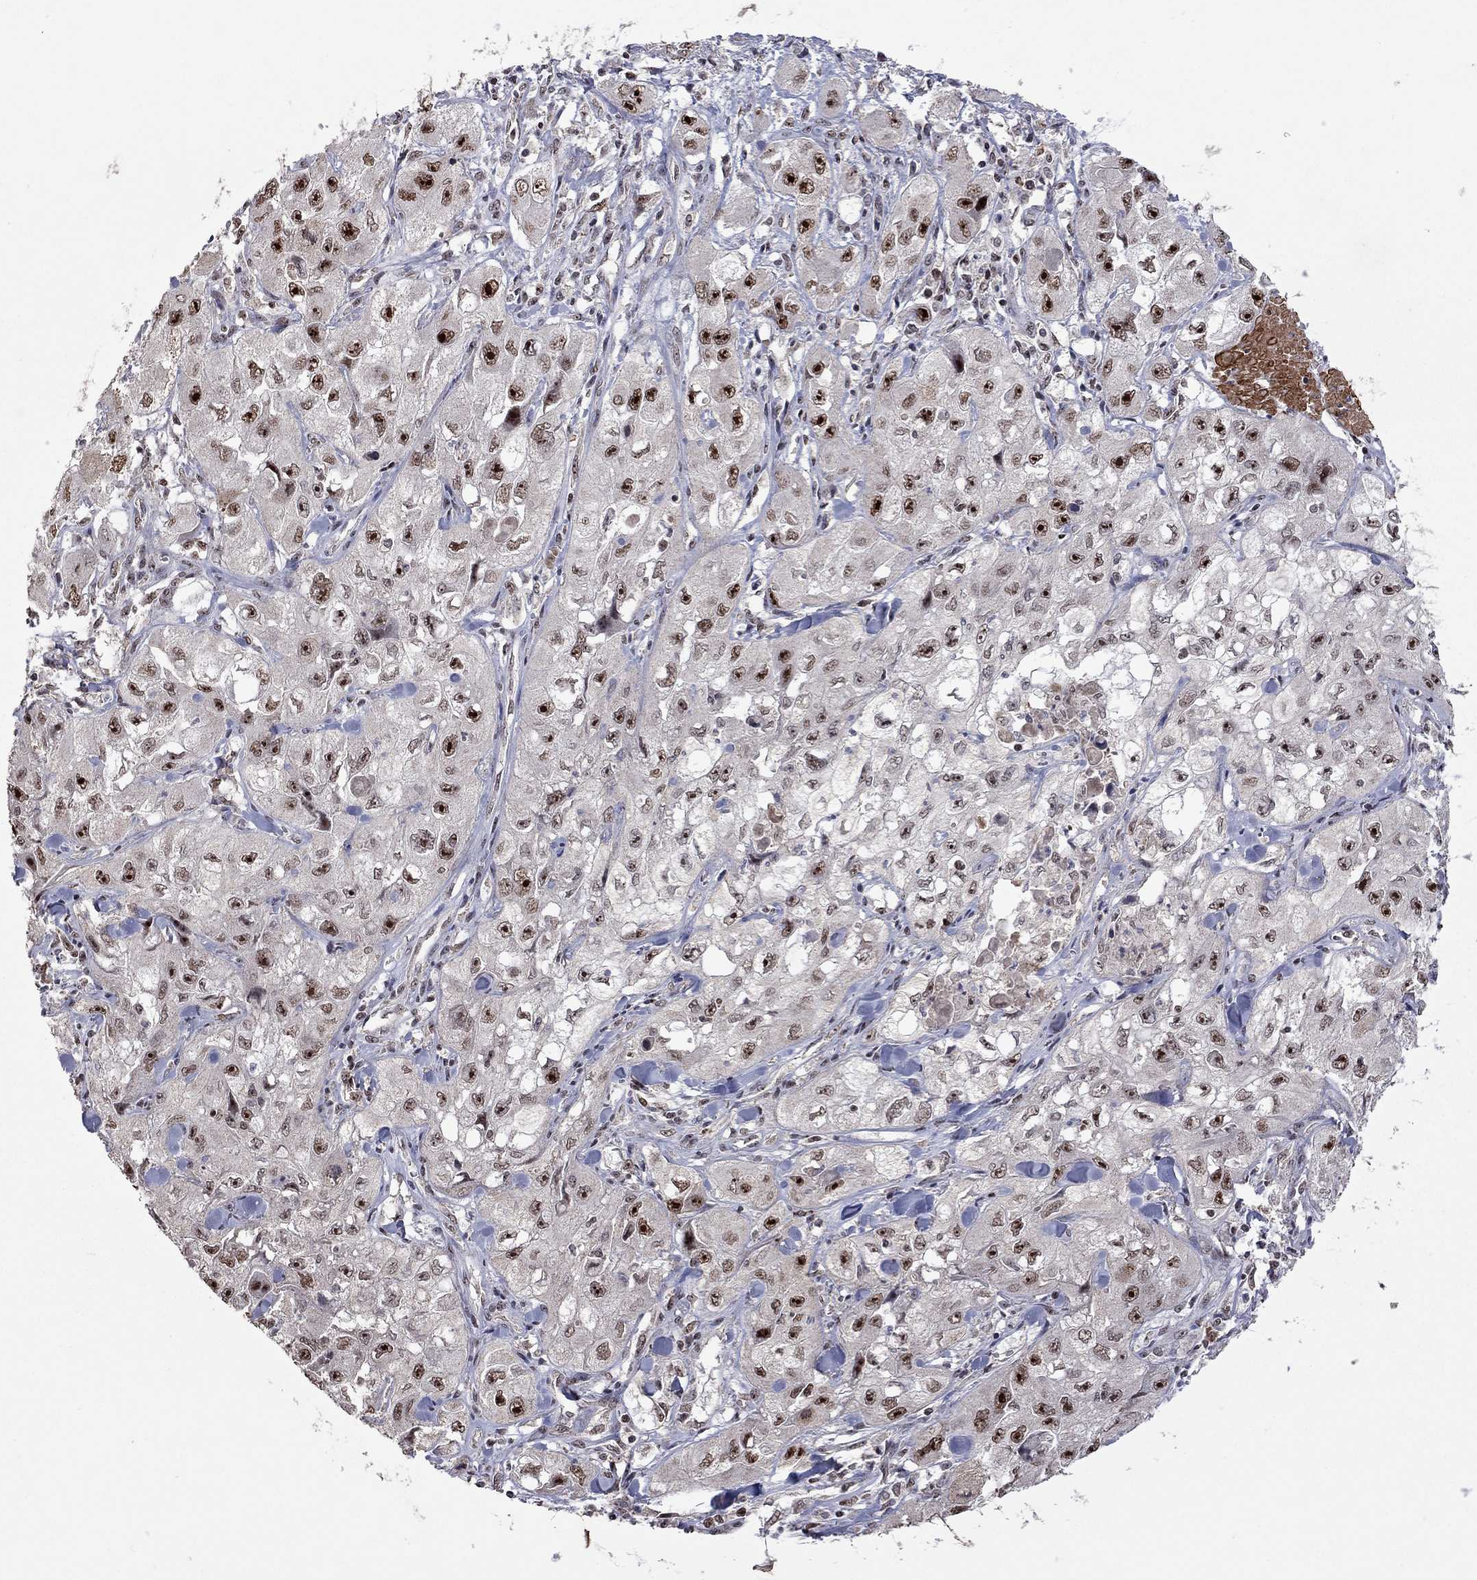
{"staining": {"intensity": "strong", "quantity": ">75%", "location": "nuclear"}, "tissue": "skin cancer", "cell_type": "Tumor cells", "image_type": "cancer", "snomed": [{"axis": "morphology", "description": "Squamous cell carcinoma, NOS"}, {"axis": "topography", "description": "Skin"}, {"axis": "topography", "description": "Subcutis"}], "caption": "This photomicrograph displays immunohistochemistry (IHC) staining of human skin cancer, with high strong nuclear staining in about >75% of tumor cells.", "gene": "SPOUT1", "patient": {"sex": "male", "age": 73}}